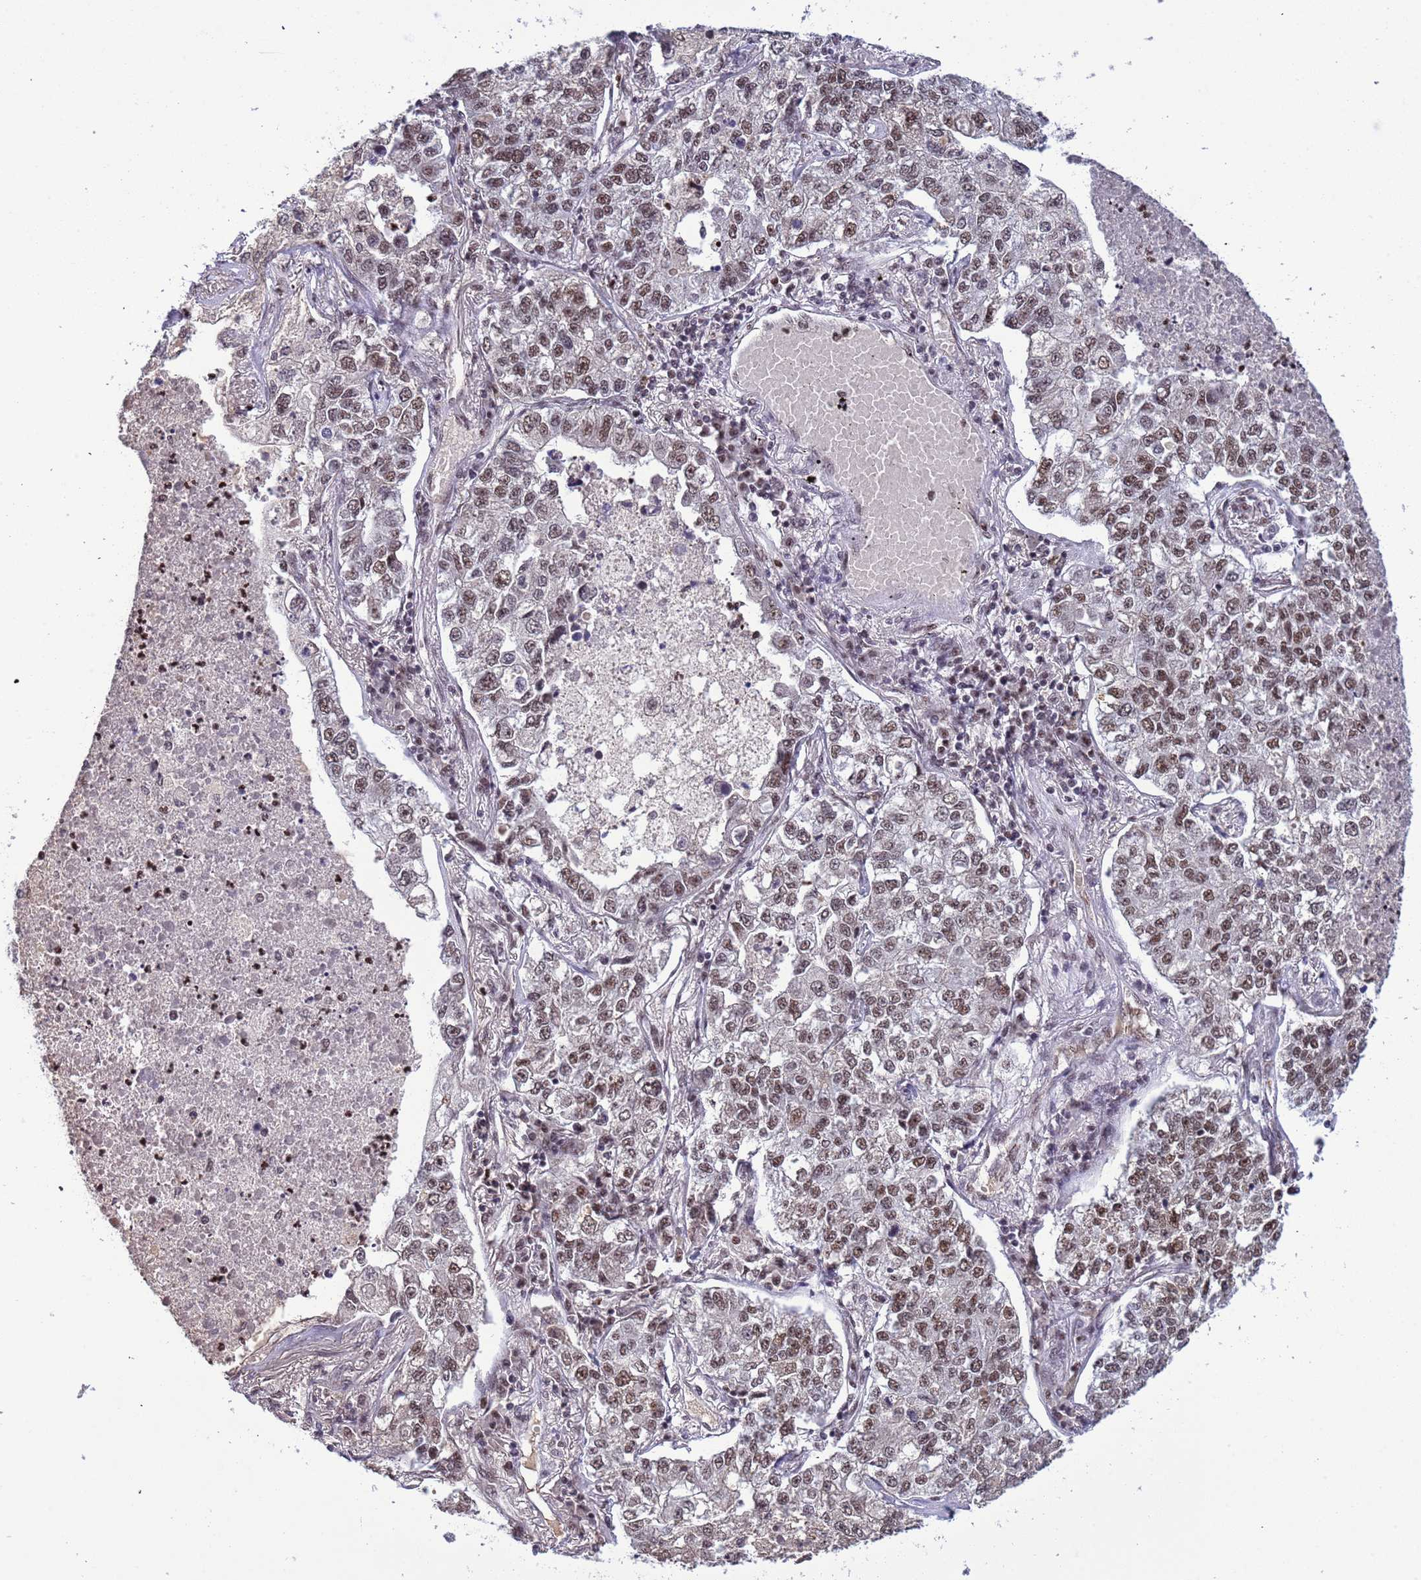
{"staining": {"intensity": "moderate", "quantity": ">75%", "location": "nuclear"}, "tissue": "lung cancer", "cell_type": "Tumor cells", "image_type": "cancer", "snomed": [{"axis": "morphology", "description": "Adenocarcinoma, NOS"}, {"axis": "topography", "description": "Lung"}], "caption": "Immunohistochemistry histopathology image of lung adenocarcinoma stained for a protein (brown), which reveals medium levels of moderate nuclear positivity in approximately >75% of tumor cells.", "gene": "SRRT", "patient": {"sex": "male", "age": 49}}